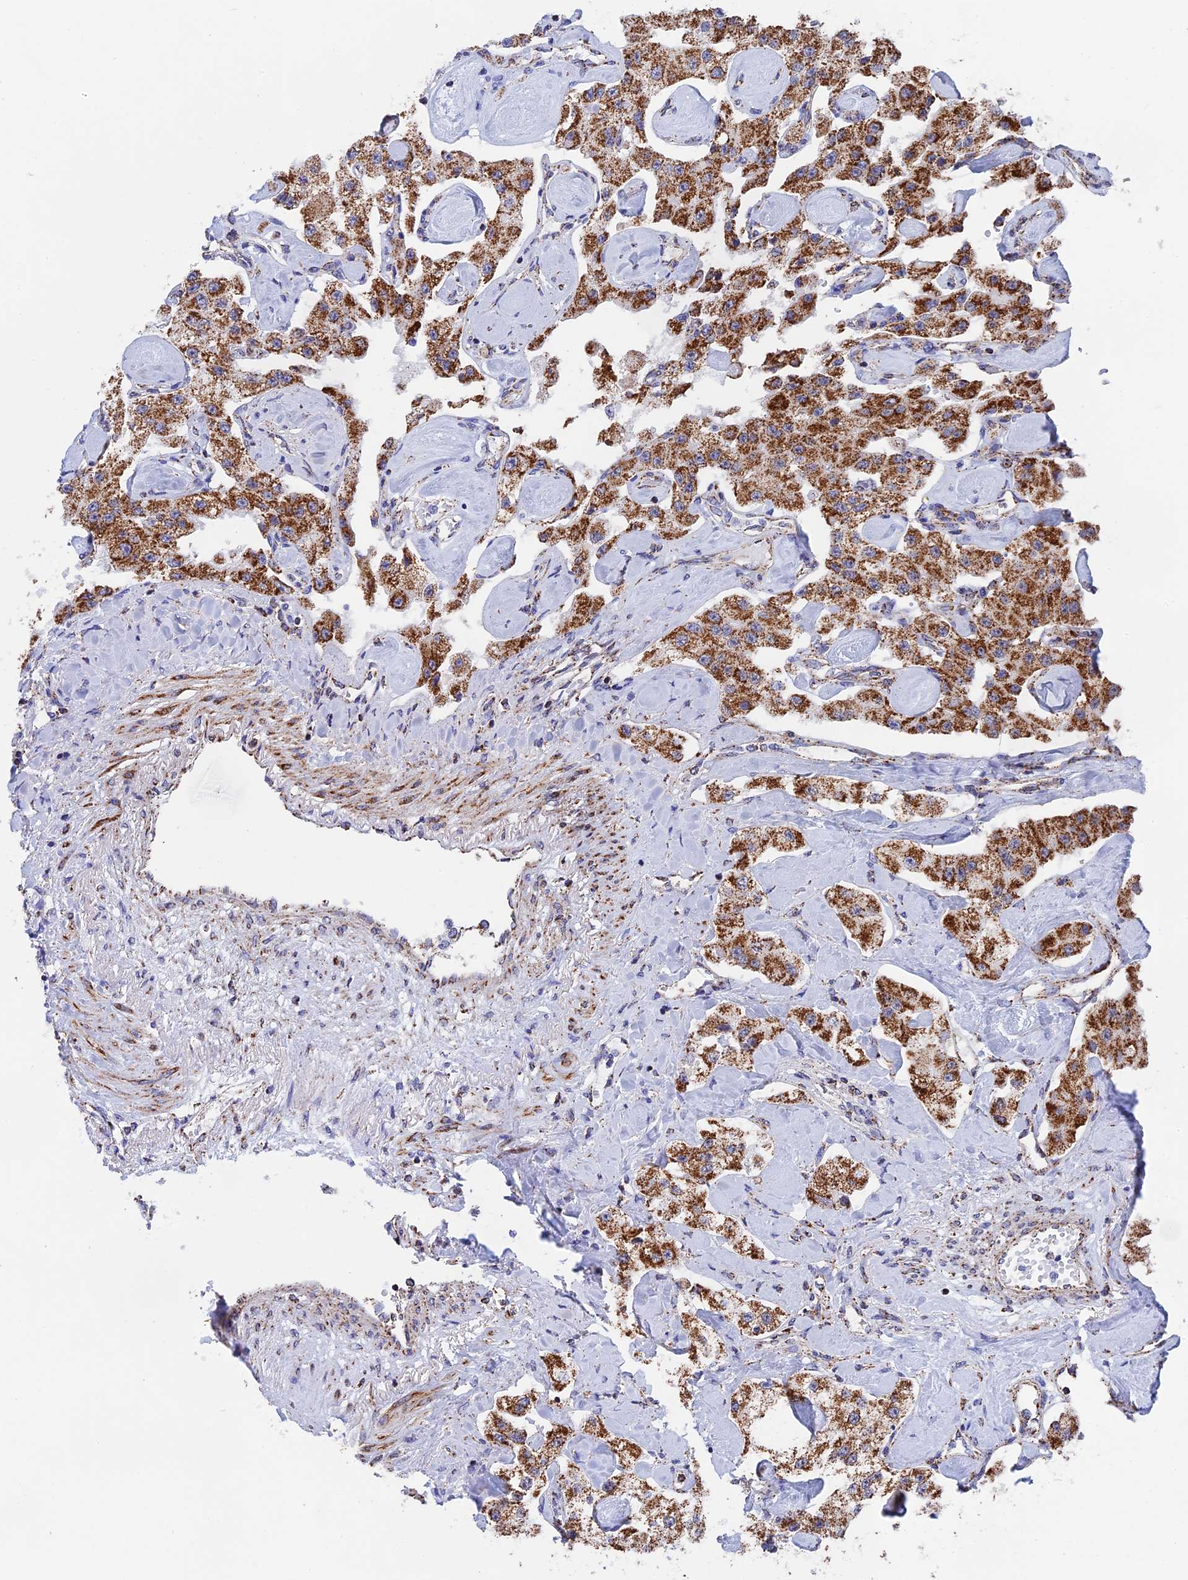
{"staining": {"intensity": "strong", "quantity": ">75%", "location": "cytoplasmic/membranous"}, "tissue": "carcinoid", "cell_type": "Tumor cells", "image_type": "cancer", "snomed": [{"axis": "morphology", "description": "Carcinoid, malignant, NOS"}, {"axis": "topography", "description": "Pancreas"}], "caption": "Carcinoid (malignant) stained for a protein (brown) reveals strong cytoplasmic/membranous positive staining in approximately >75% of tumor cells.", "gene": "CDC16", "patient": {"sex": "male", "age": 41}}